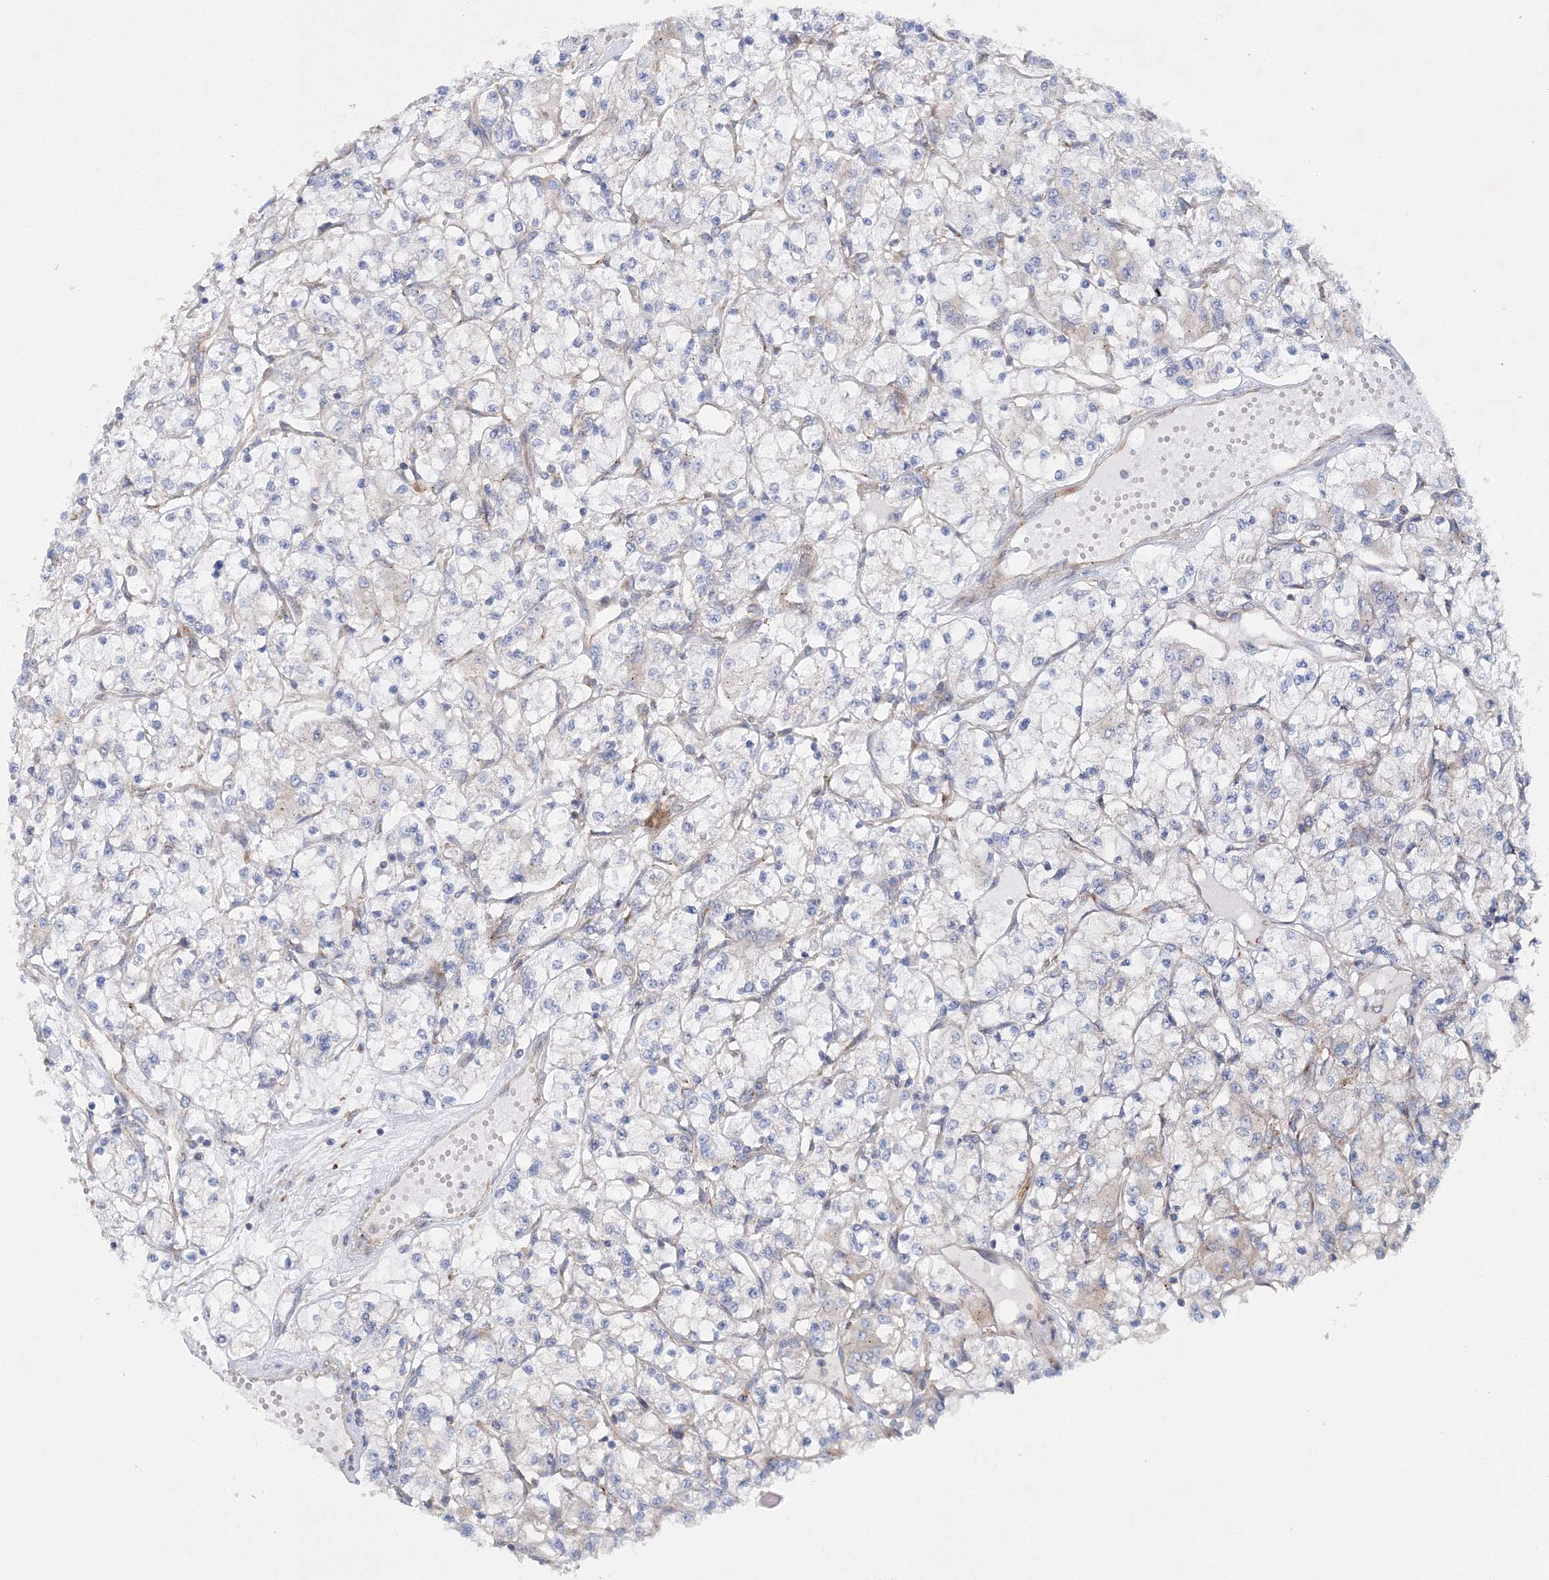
{"staining": {"intensity": "negative", "quantity": "none", "location": "none"}, "tissue": "renal cancer", "cell_type": "Tumor cells", "image_type": "cancer", "snomed": [{"axis": "morphology", "description": "Adenocarcinoma, NOS"}, {"axis": "topography", "description": "Kidney"}], "caption": "Renal cancer (adenocarcinoma) stained for a protein using IHC reveals no positivity tumor cells.", "gene": "SEC23IP", "patient": {"sex": "female", "age": 59}}